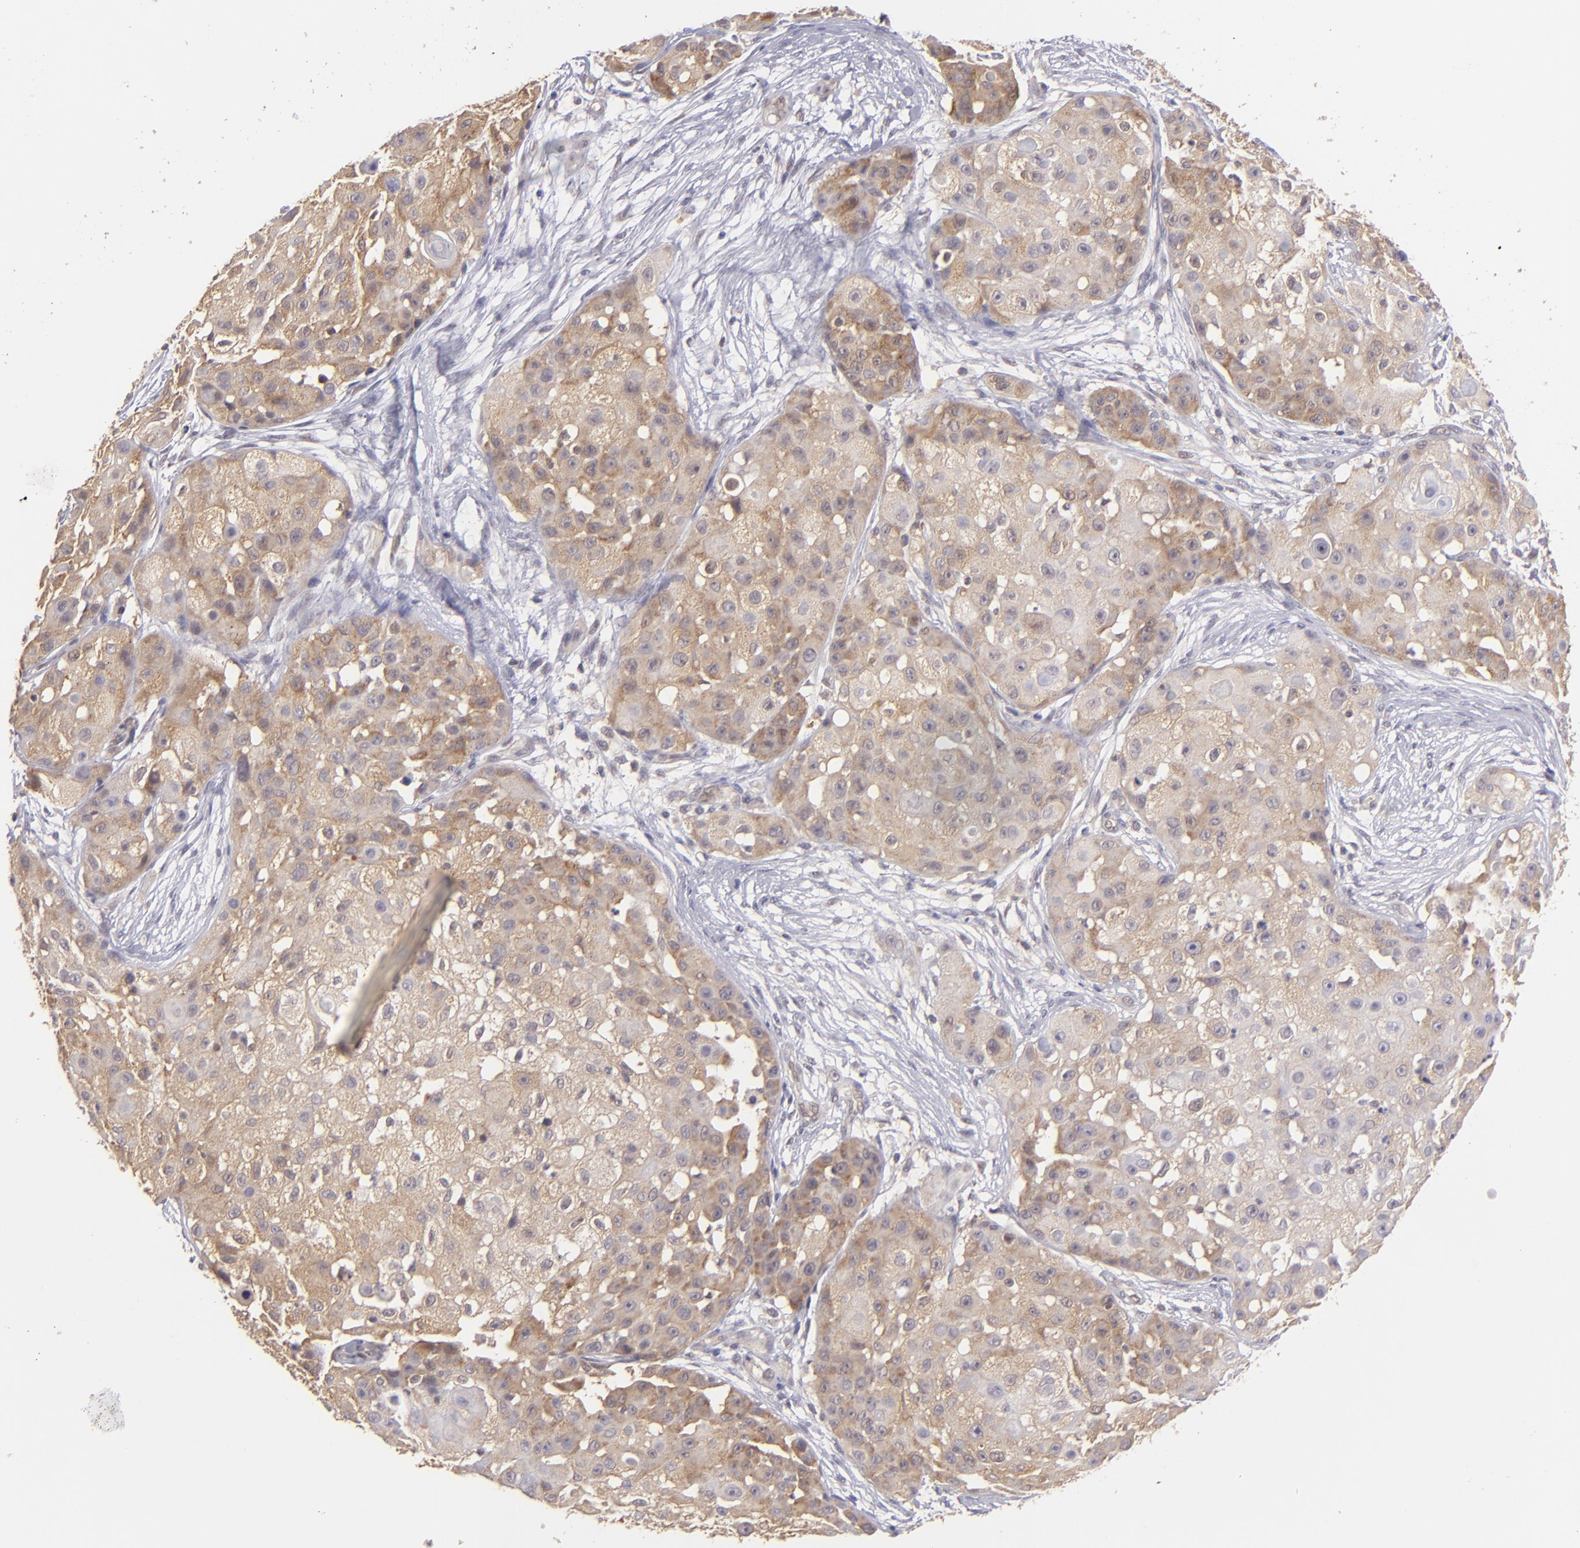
{"staining": {"intensity": "strong", "quantity": ">75%", "location": "cytoplasmic/membranous"}, "tissue": "skin cancer", "cell_type": "Tumor cells", "image_type": "cancer", "snomed": [{"axis": "morphology", "description": "Squamous cell carcinoma, NOS"}, {"axis": "topography", "description": "Skin"}], "caption": "A high-resolution micrograph shows immunohistochemistry (IHC) staining of skin cancer (squamous cell carcinoma), which displays strong cytoplasmic/membranous expression in approximately >75% of tumor cells. (Brightfield microscopy of DAB IHC at high magnification).", "gene": "PTPN13", "patient": {"sex": "female", "age": 57}}